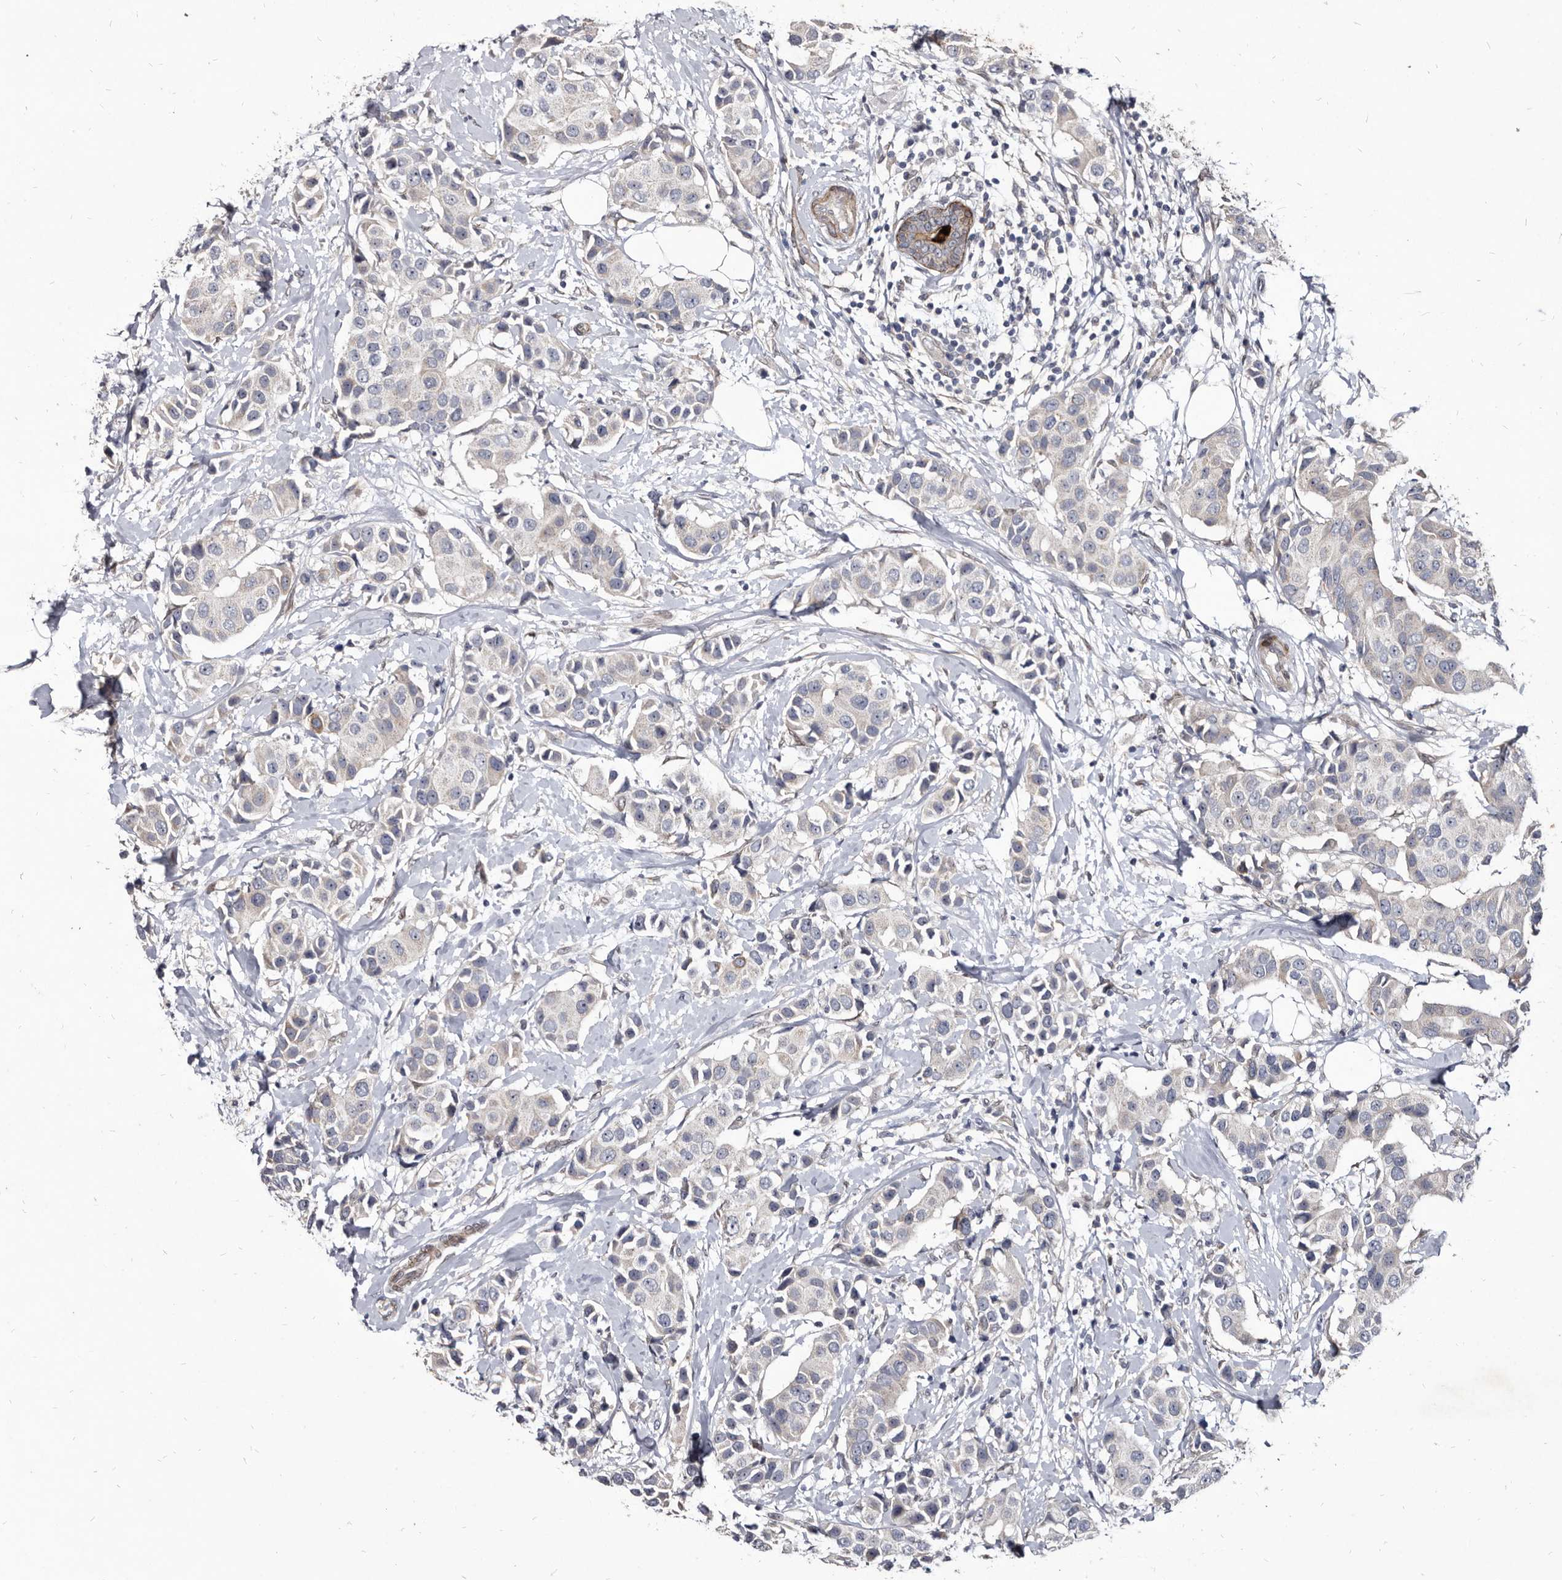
{"staining": {"intensity": "negative", "quantity": "none", "location": "none"}, "tissue": "breast cancer", "cell_type": "Tumor cells", "image_type": "cancer", "snomed": [{"axis": "morphology", "description": "Normal tissue, NOS"}, {"axis": "morphology", "description": "Duct carcinoma"}, {"axis": "topography", "description": "Breast"}], "caption": "Protein analysis of breast invasive ductal carcinoma displays no significant positivity in tumor cells.", "gene": "PROM1", "patient": {"sex": "female", "age": 39}}